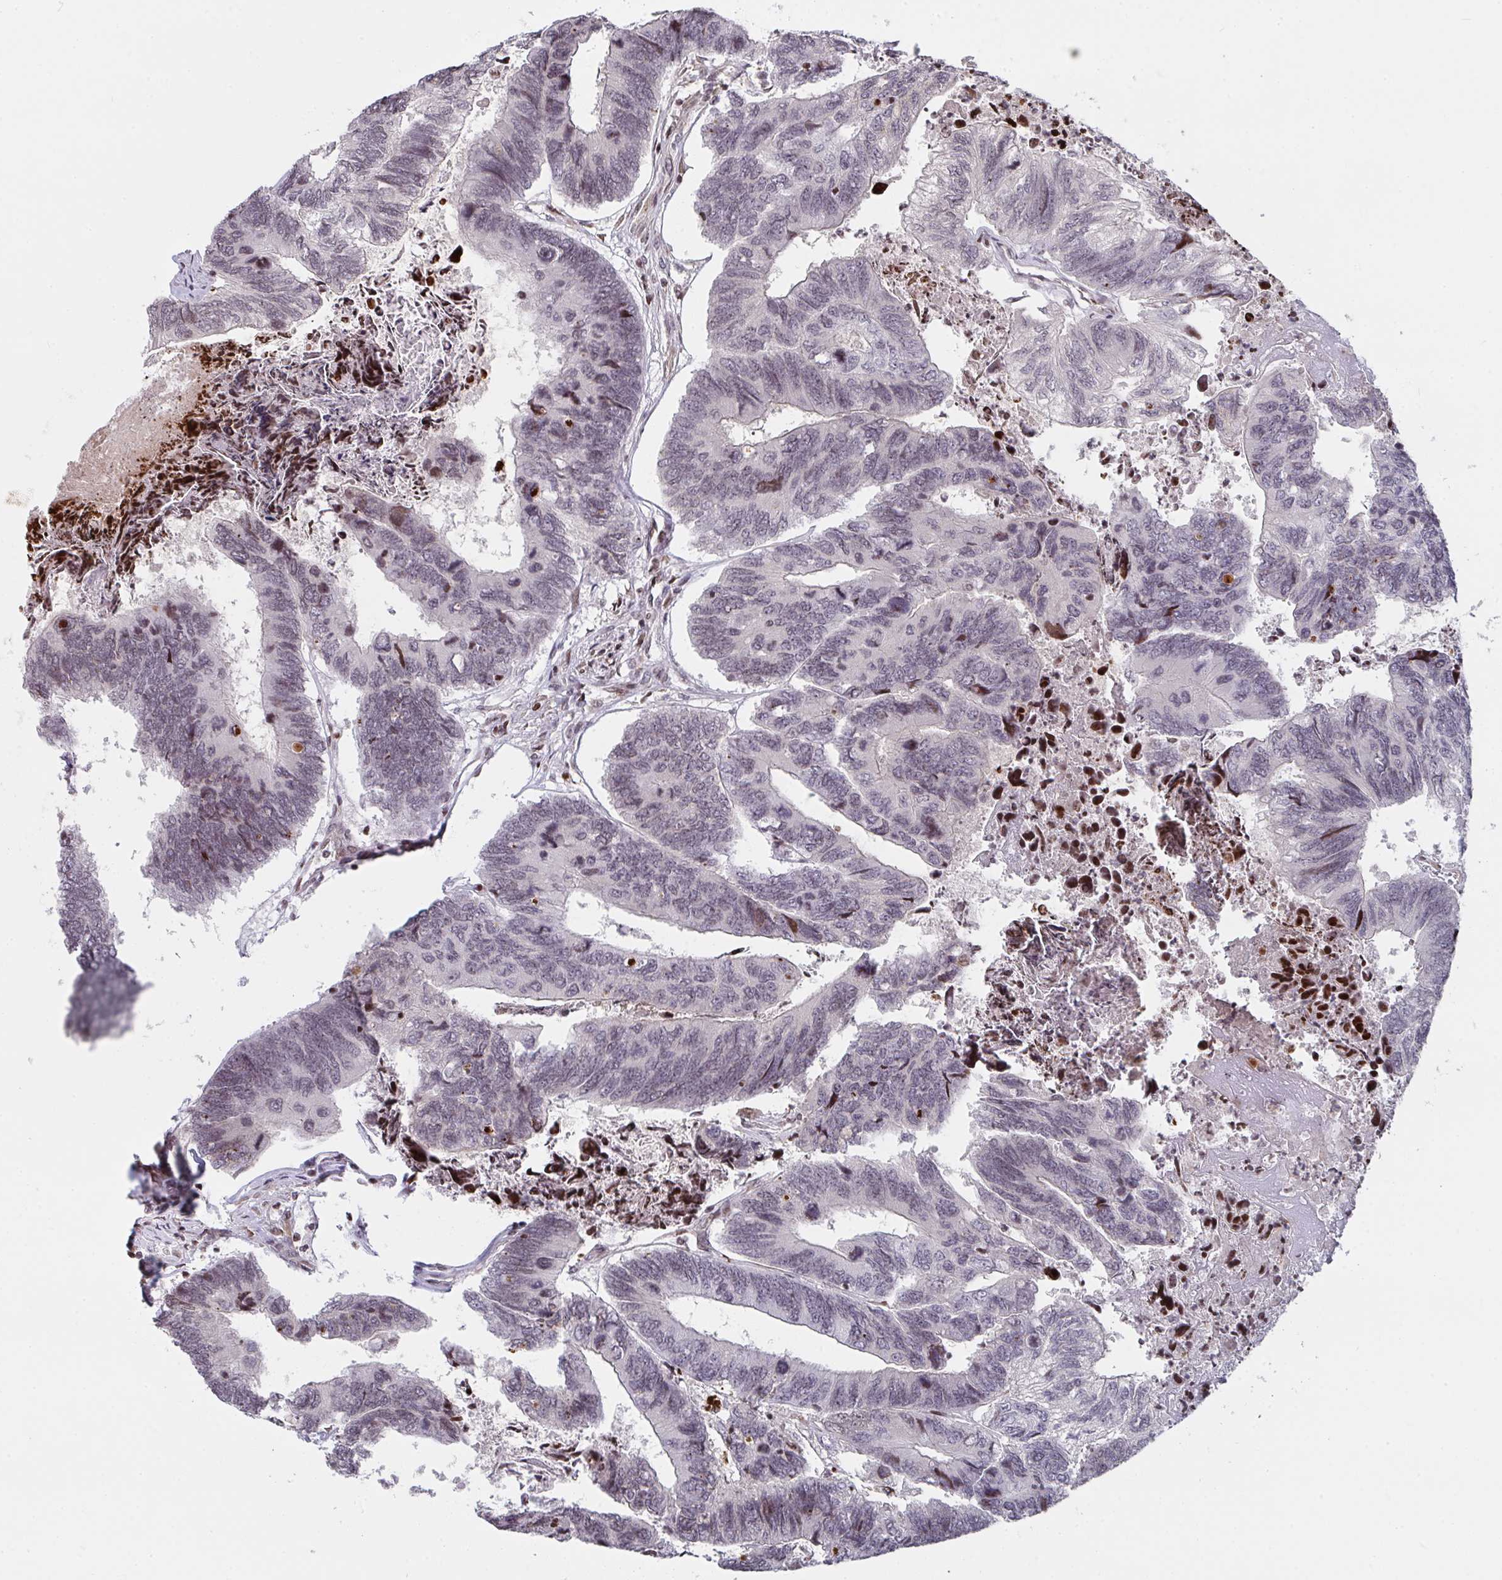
{"staining": {"intensity": "moderate", "quantity": "<25%", "location": "nuclear"}, "tissue": "colorectal cancer", "cell_type": "Tumor cells", "image_type": "cancer", "snomed": [{"axis": "morphology", "description": "Adenocarcinoma, NOS"}, {"axis": "topography", "description": "Colon"}], "caption": "Tumor cells show low levels of moderate nuclear expression in about <25% of cells in adenocarcinoma (colorectal).", "gene": "PCDHB8", "patient": {"sex": "female", "age": 67}}